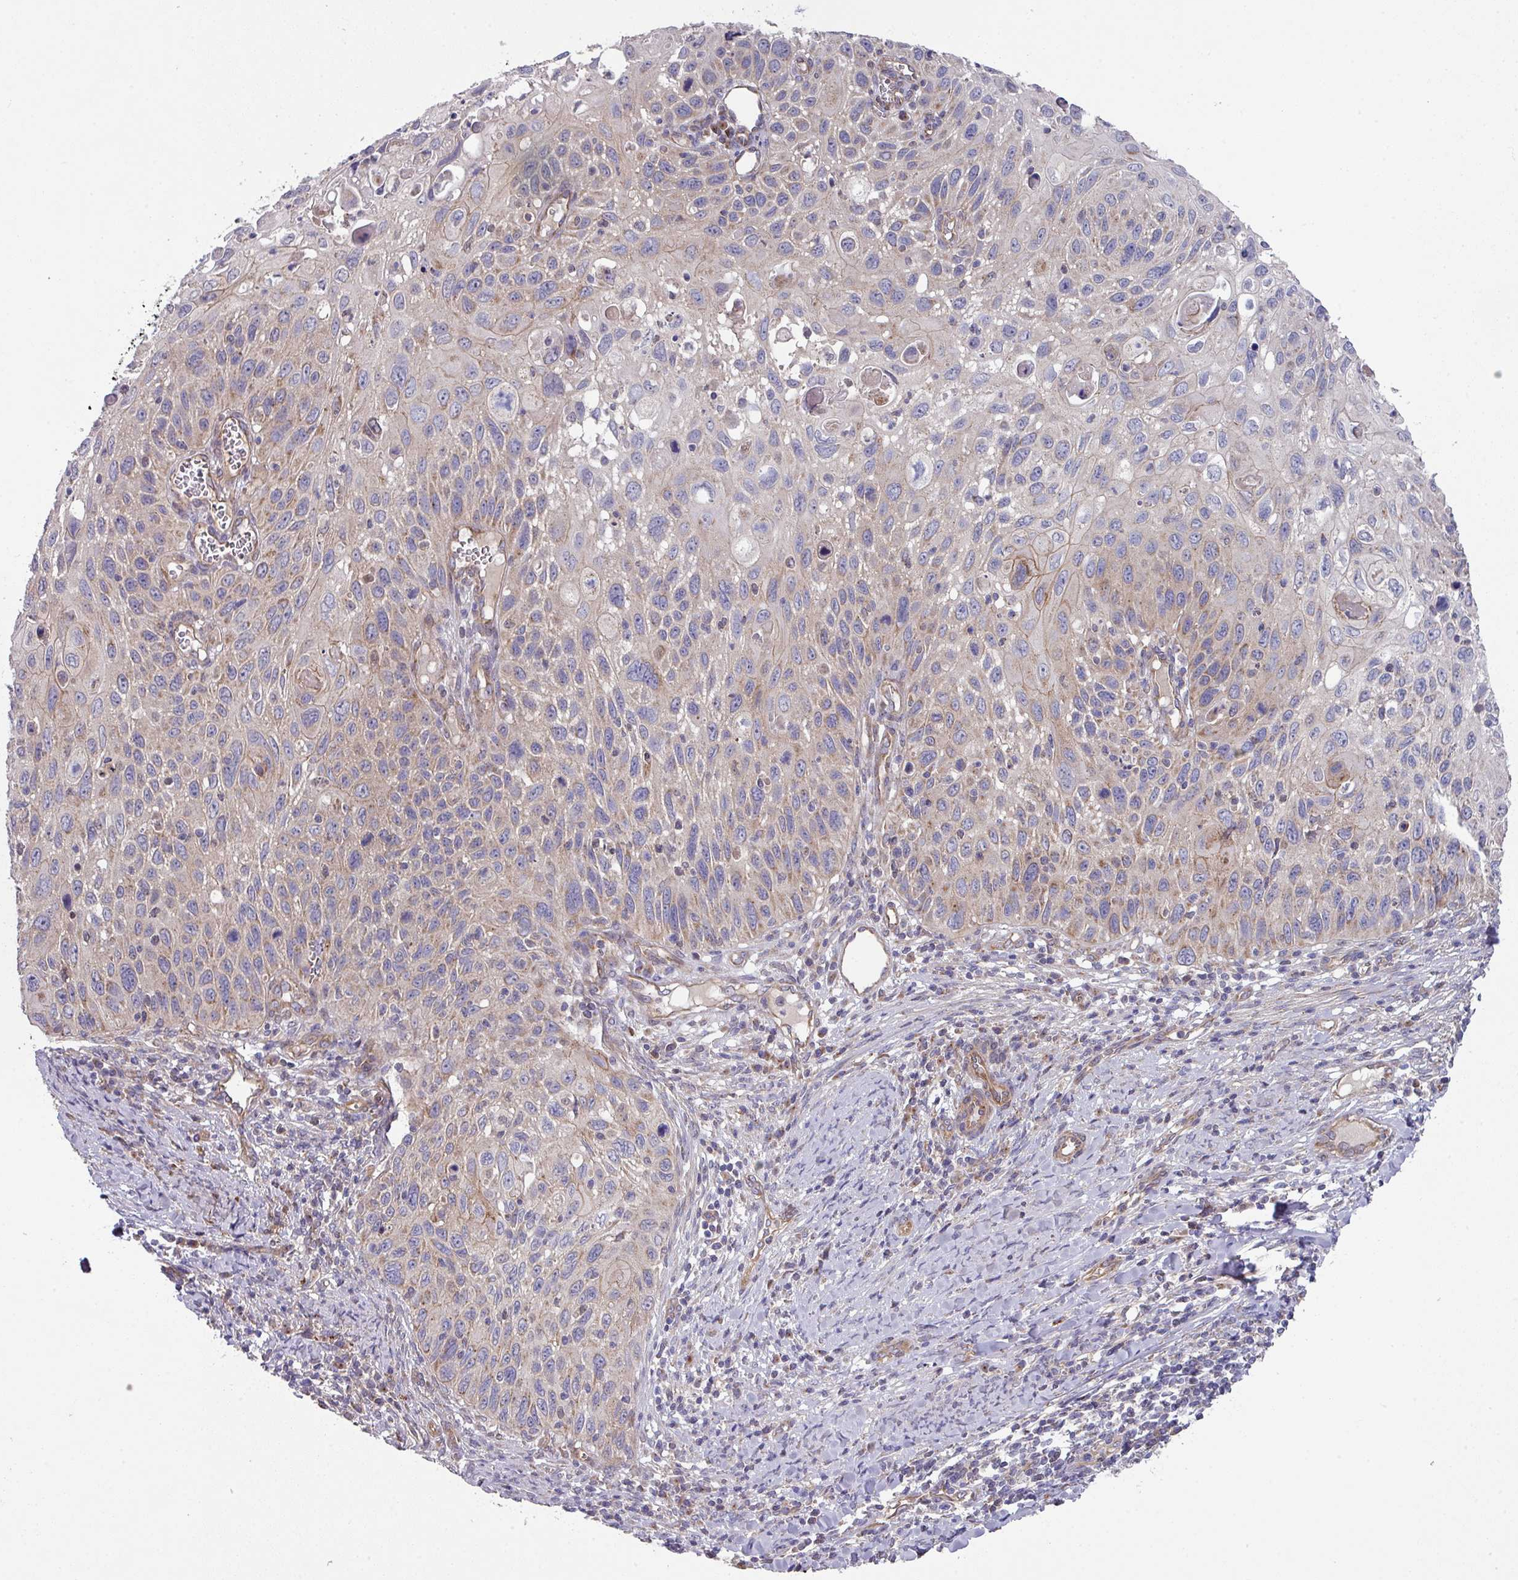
{"staining": {"intensity": "weak", "quantity": "<25%", "location": "cytoplasmic/membranous"}, "tissue": "cervical cancer", "cell_type": "Tumor cells", "image_type": "cancer", "snomed": [{"axis": "morphology", "description": "Squamous cell carcinoma, NOS"}, {"axis": "topography", "description": "Cervix"}], "caption": "Human cervical cancer (squamous cell carcinoma) stained for a protein using IHC reveals no staining in tumor cells.", "gene": "DCAF12L2", "patient": {"sex": "female", "age": 70}}